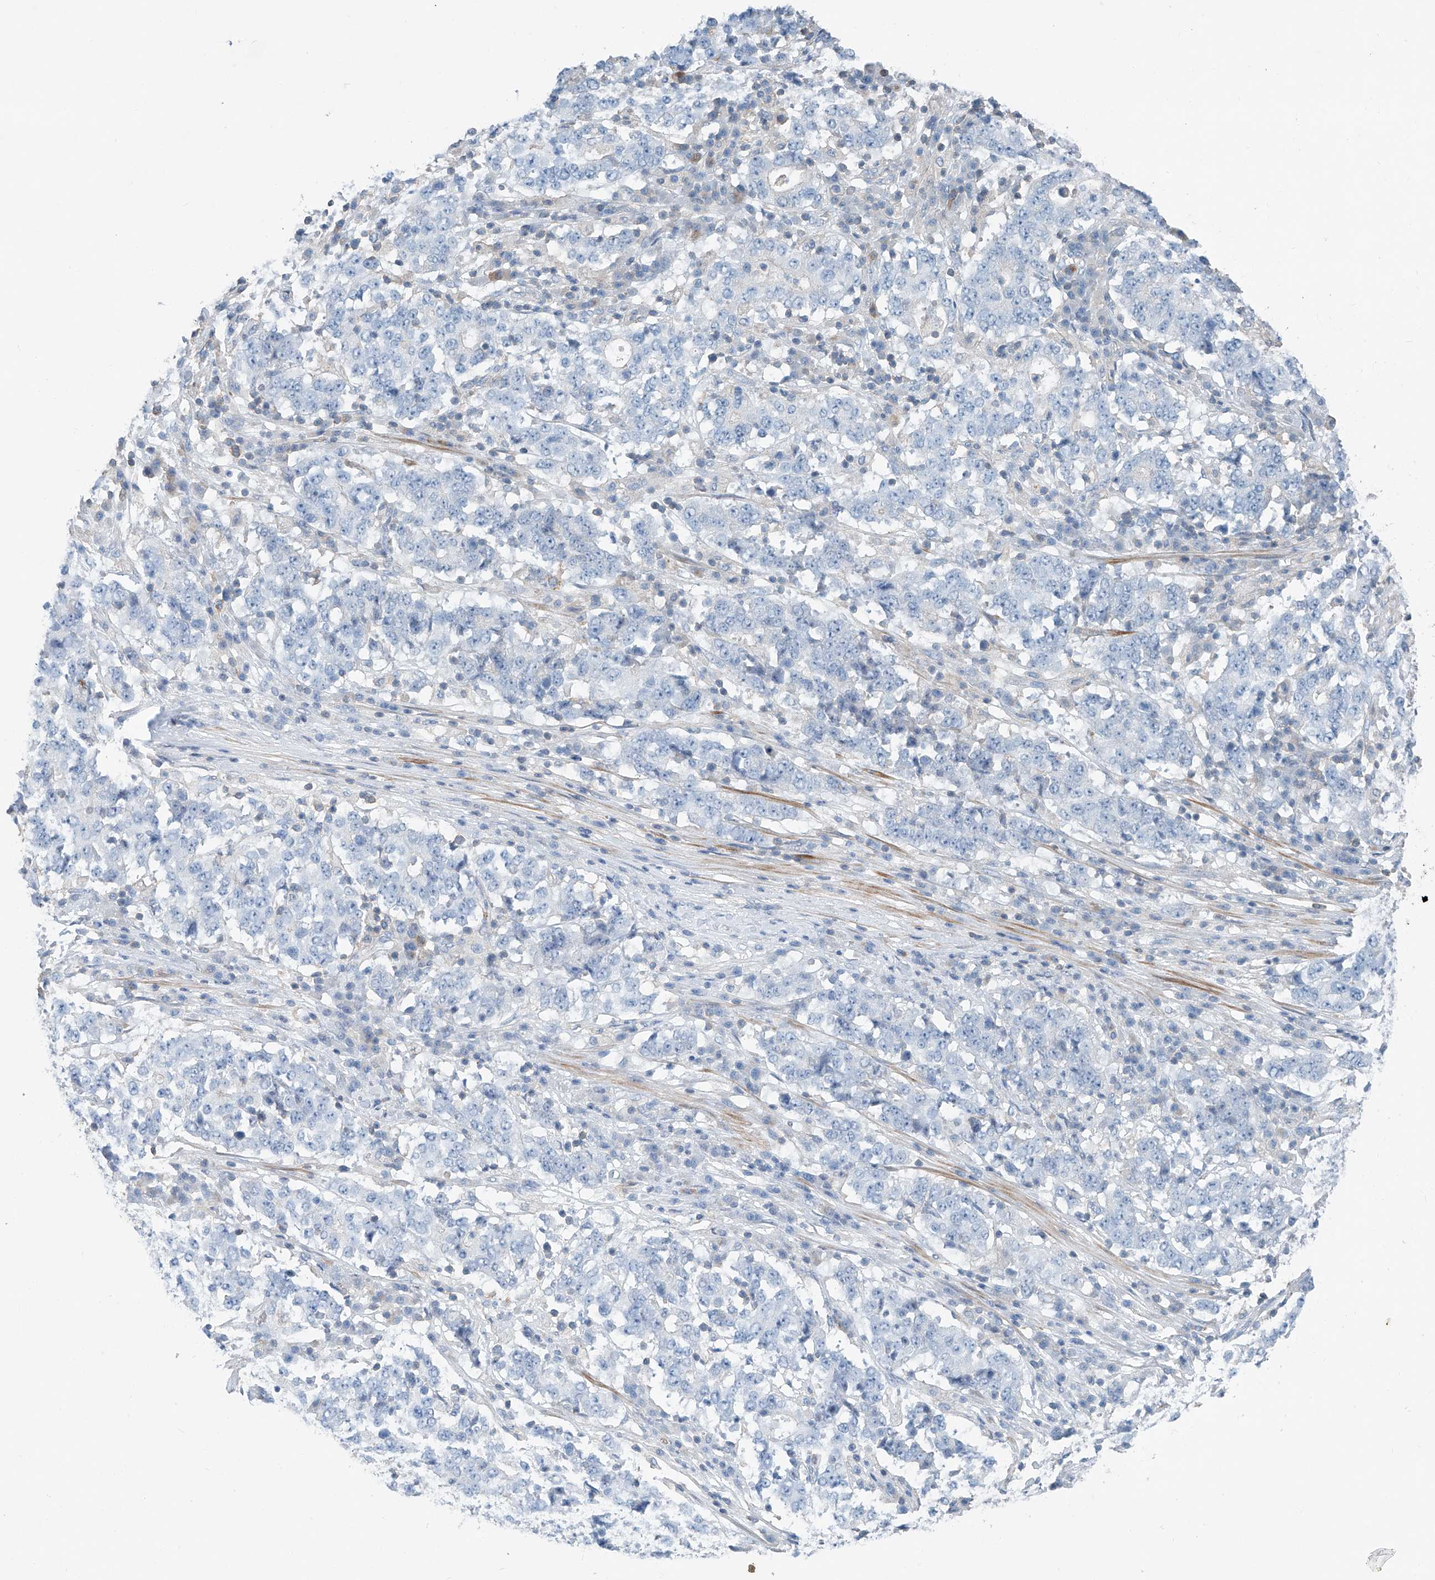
{"staining": {"intensity": "negative", "quantity": "none", "location": "none"}, "tissue": "stomach cancer", "cell_type": "Tumor cells", "image_type": "cancer", "snomed": [{"axis": "morphology", "description": "Adenocarcinoma, NOS"}, {"axis": "topography", "description": "Stomach"}], "caption": "Image shows no significant protein positivity in tumor cells of stomach cancer (adenocarcinoma).", "gene": "ANKRD34A", "patient": {"sex": "male", "age": 59}}